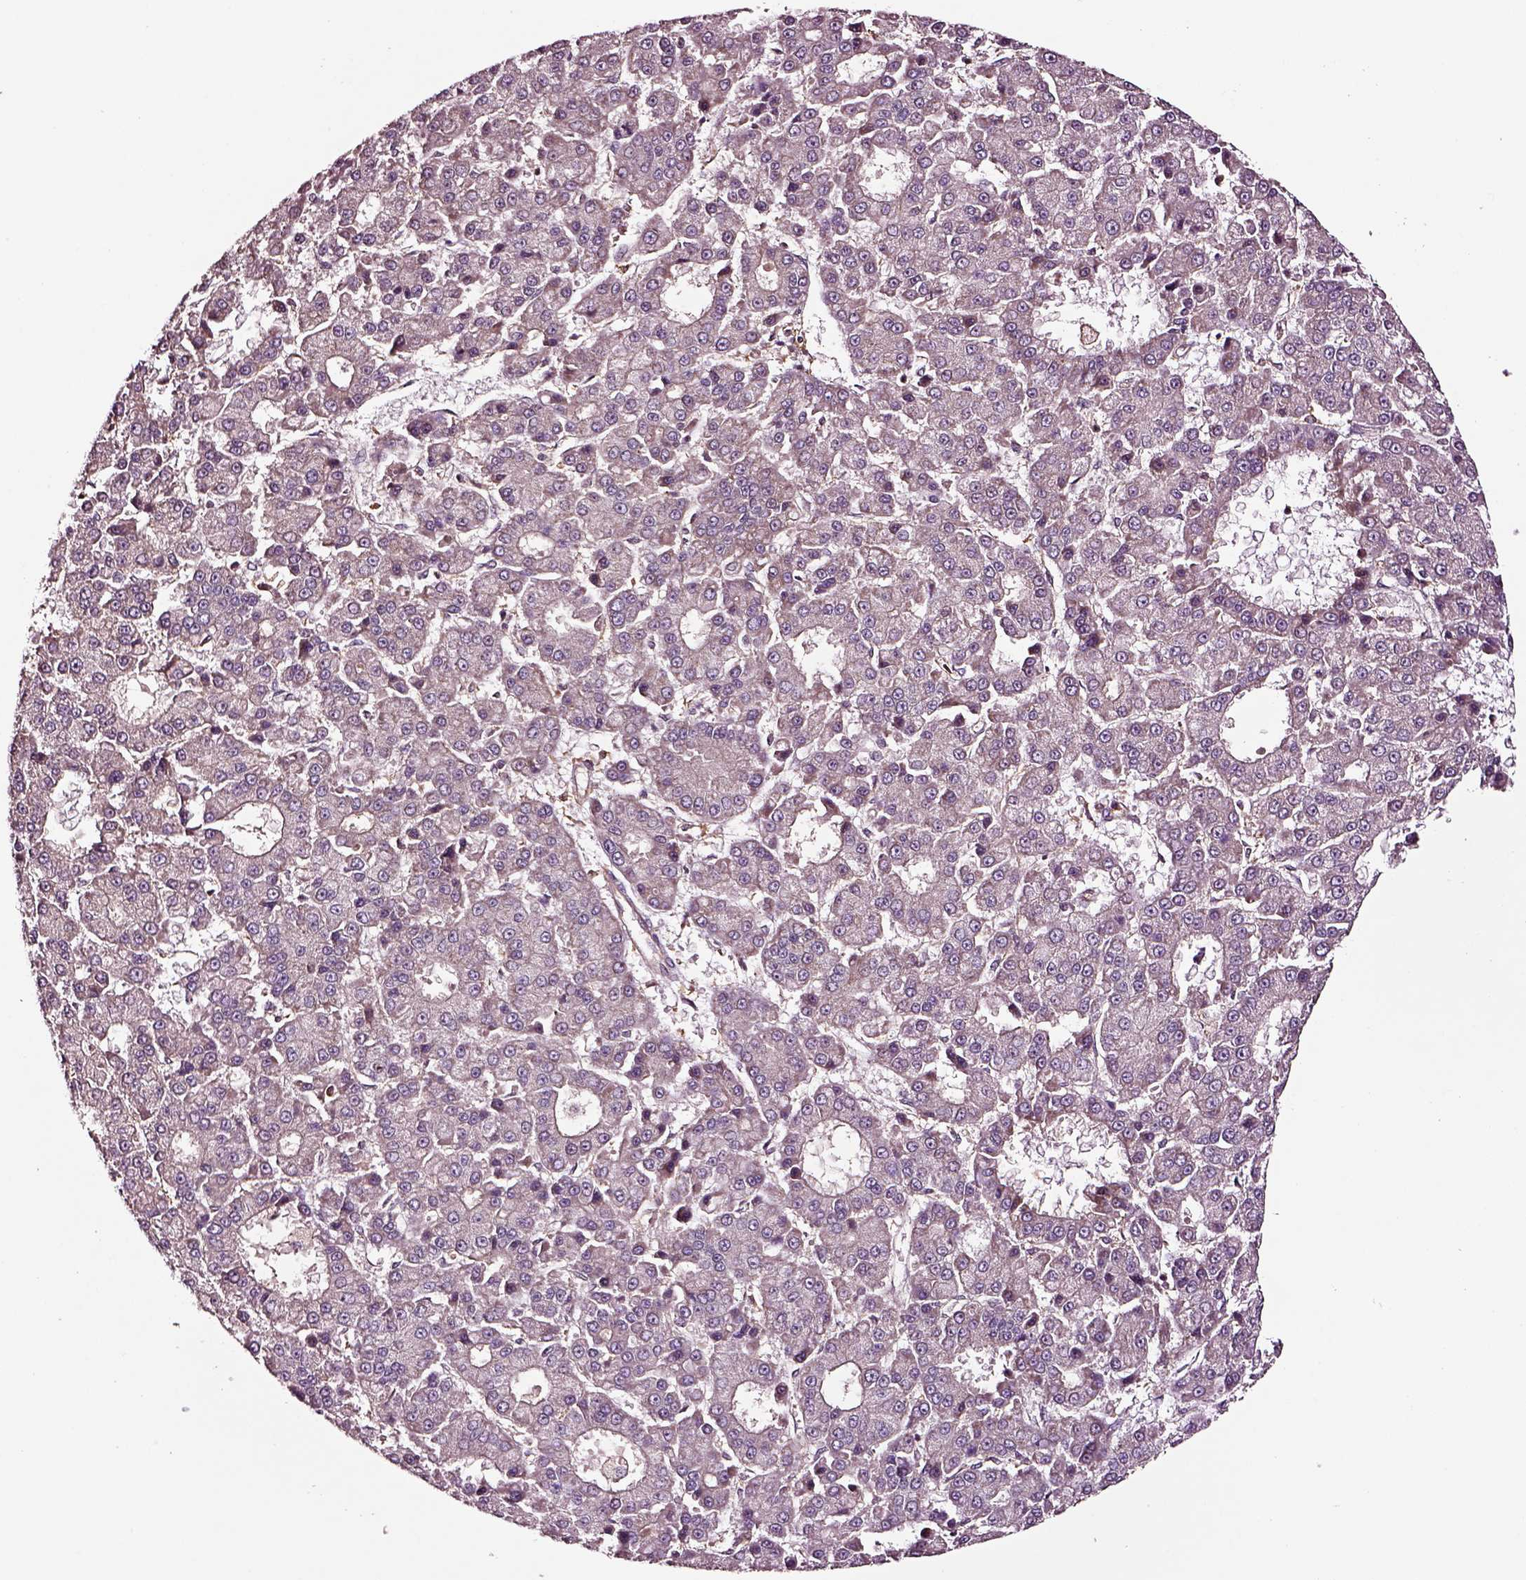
{"staining": {"intensity": "weak", "quantity": "<25%", "location": "cytoplasmic/membranous"}, "tissue": "liver cancer", "cell_type": "Tumor cells", "image_type": "cancer", "snomed": [{"axis": "morphology", "description": "Carcinoma, Hepatocellular, NOS"}, {"axis": "topography", "description": "Liver"}], "caption": "IHC of liver cancer shows no staining in tumor cells.", "gene": "RASSF5", "patient": {"sex": "male", "age": 70}}